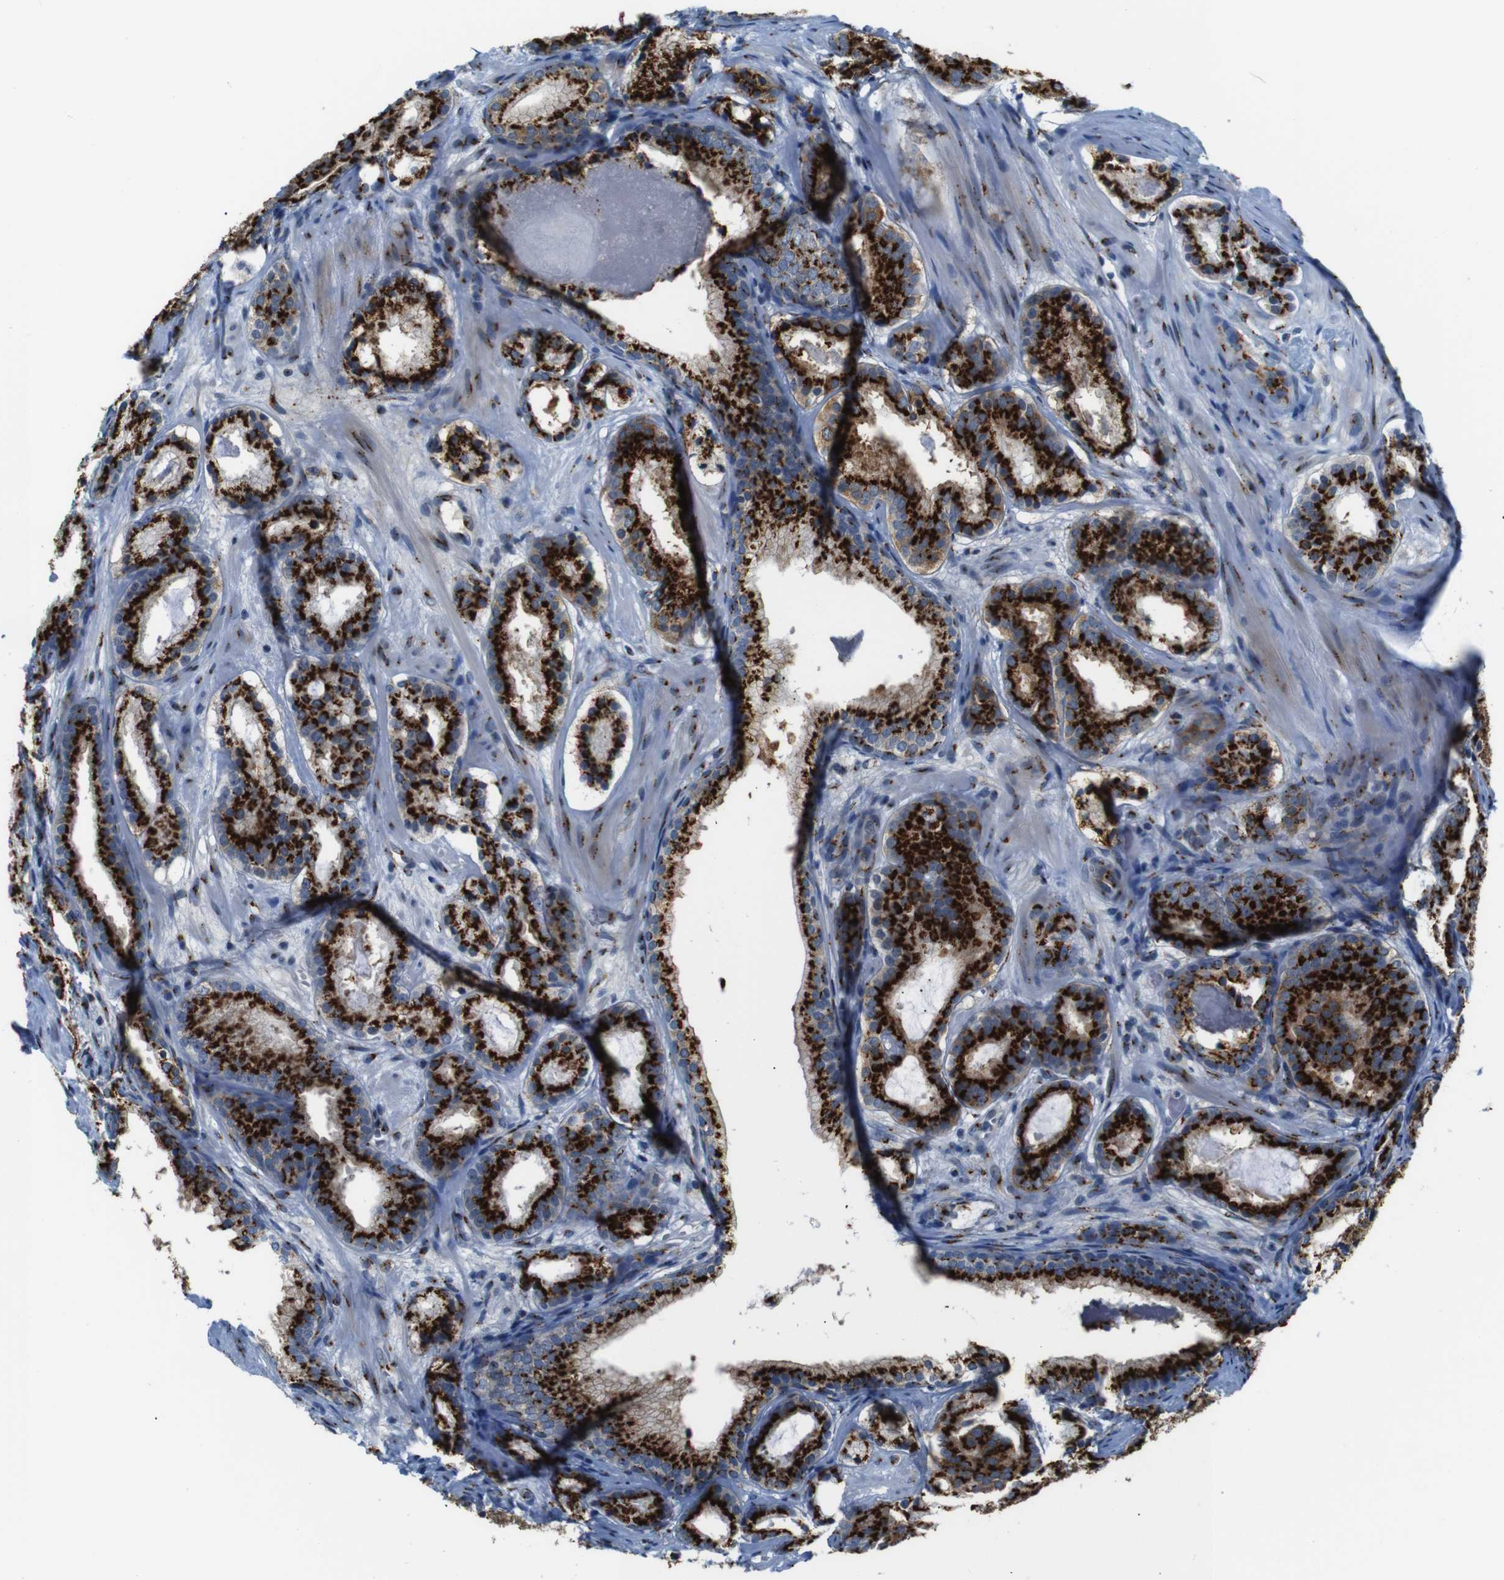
{"staining": {"intensity": "strong", "quantity": ">75%", "location": "cytoplasmic/membranous"}, "tissue": "prostate cancer", "cell_type": "Tumor cells", "image_type": "cancer", "snomed": [{"axis": "morphology", "description": "Adenocarcinoma, Low grade"}, {"axis": "topography", "description": "Prostate"}], "caption": "Human adenocarcinoma (low-grade) (prostate) stained for a protein (brown) displays strong cytoplasmic/membranous positive expression in about >75% of tumor cells.", "gene": "TGOLN2", "patient": {"sex": "male", "age": 69}}